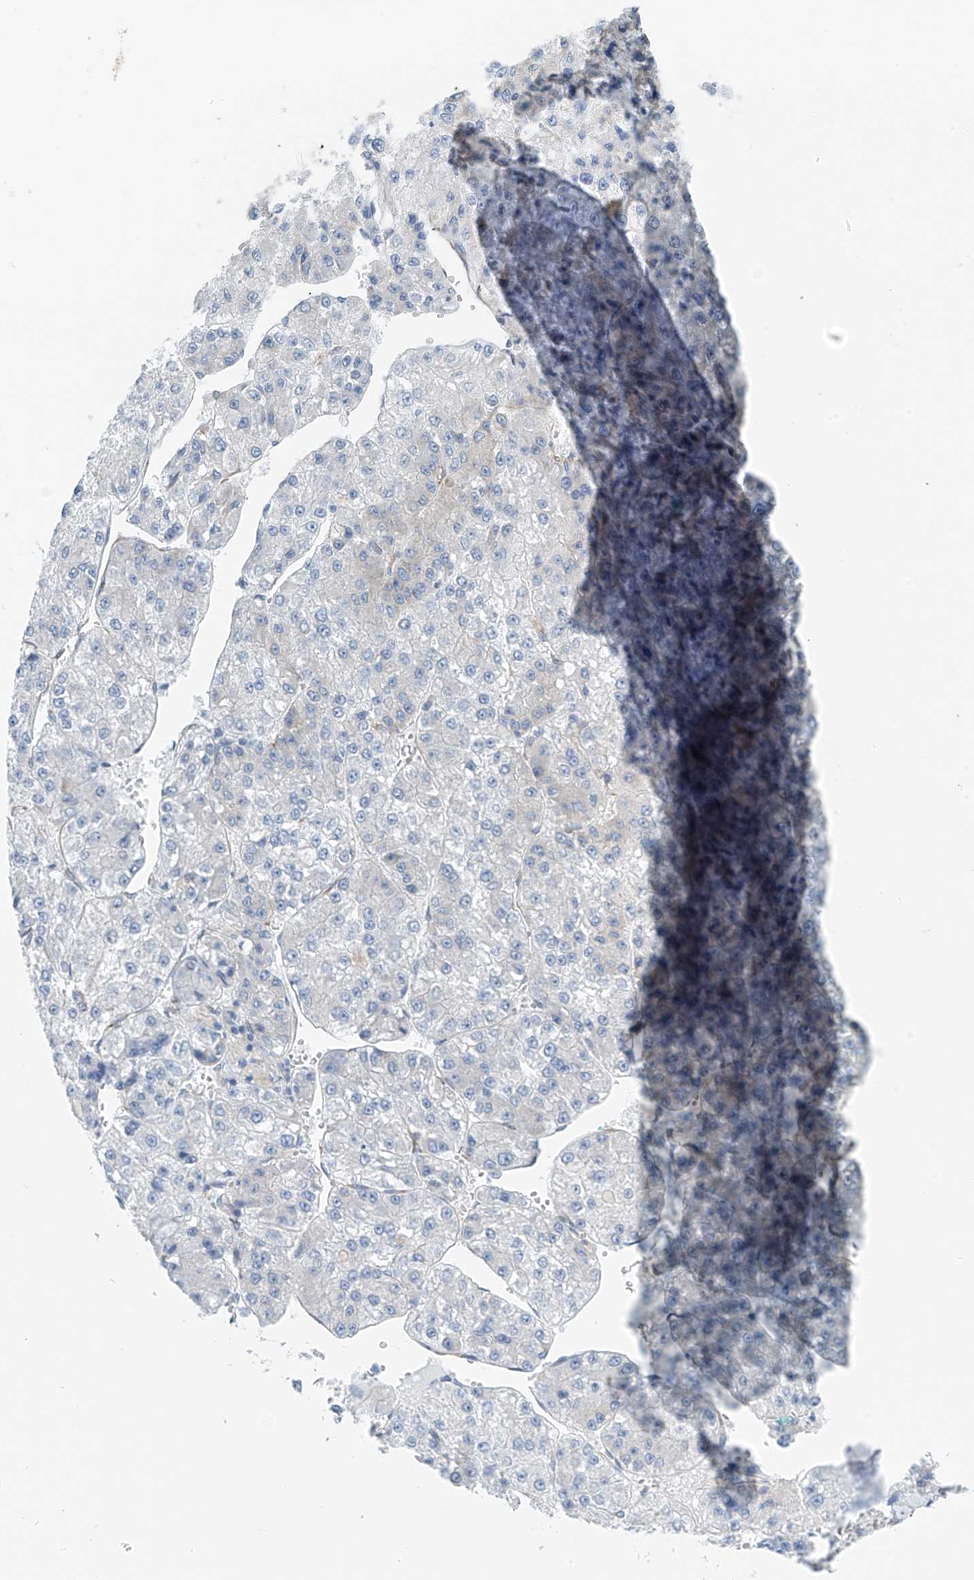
{"staining": {"intensity": "negative", "quantity": "none", "location": "none"}, "tissue": "liver cancer", "cell_type": "Tumor cells", "image_type": "cancer", "snomed": [{"axis": "morphology", "description": "Carcinoma, Hepatocellular, NOS"}, {"axis": "topography", "description": "Liver"}], "caption": "IHC of liver hepatocellular carcinoma reveals no positivity in tumor cells.", "gene": "RCN2", "patient": {"sex": "female", "age": 73}}